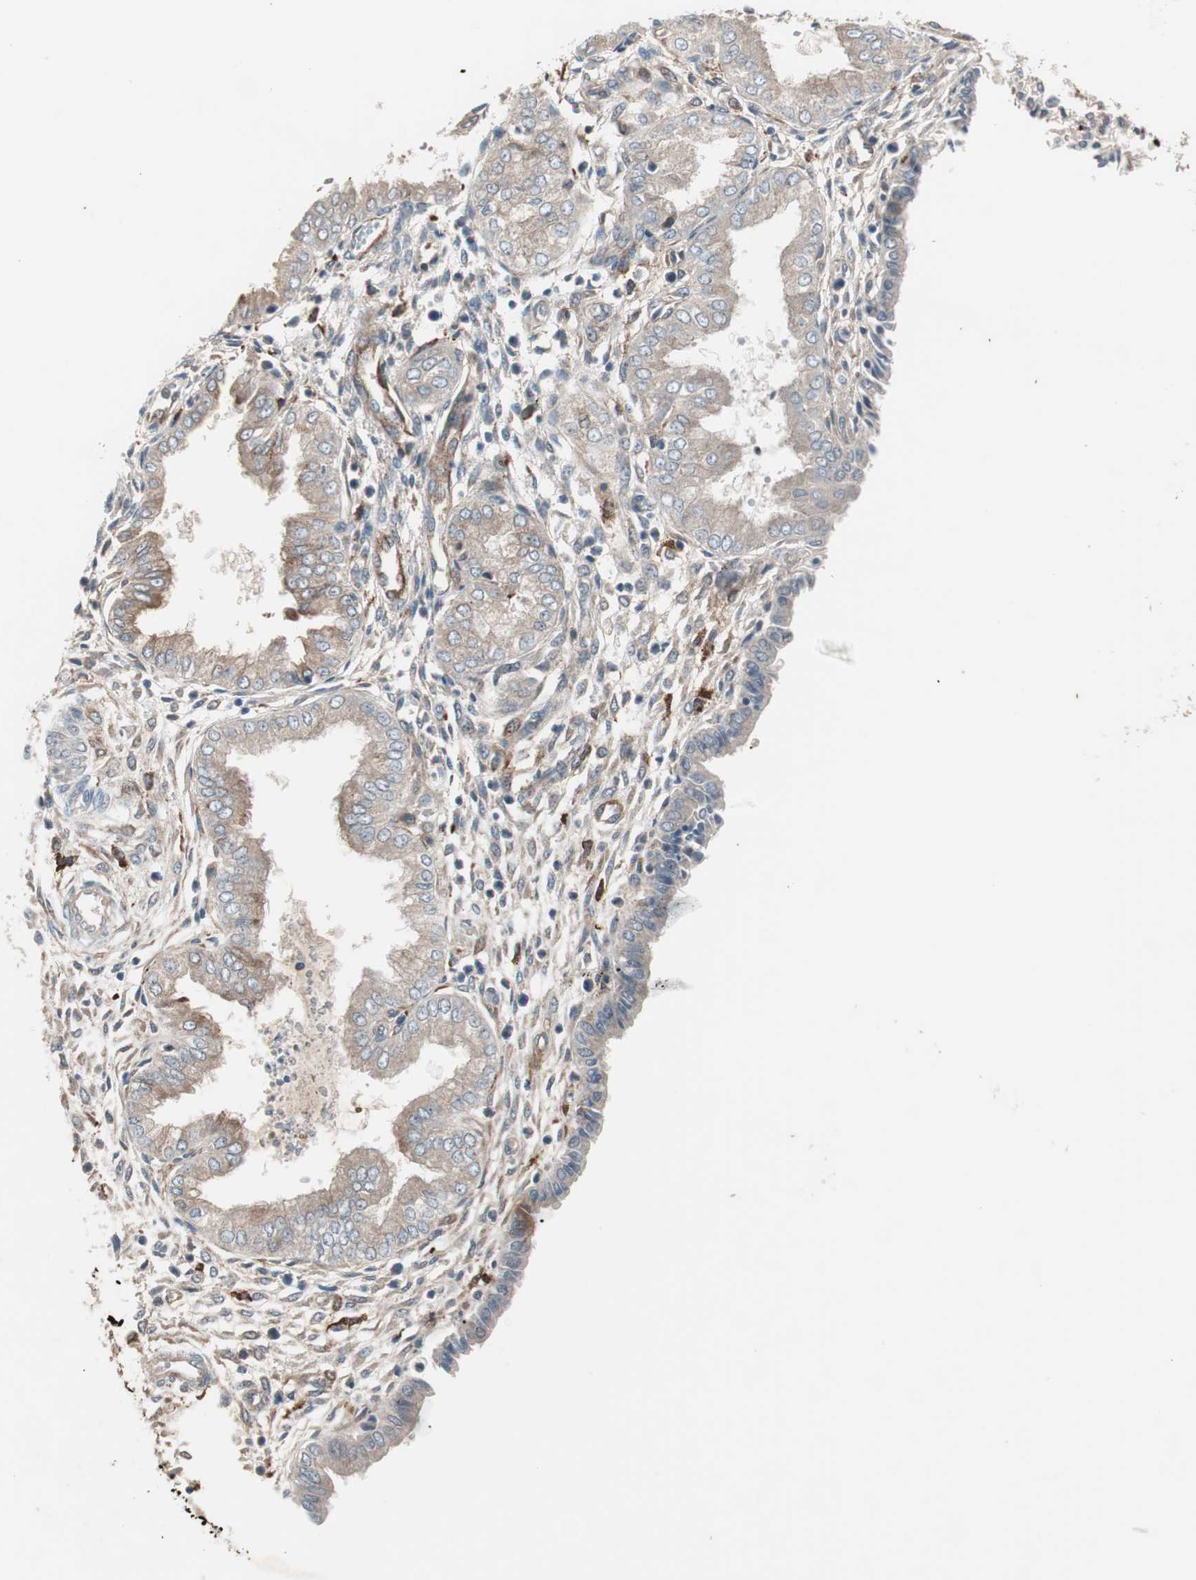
{"staining": {"intensity": "weak", "quantity": "25%-75%", "location": "cytoplasmic/membranous"}, "tissue": "endometrium", "cell_type": "Cells in endometrial stroma", "image_type": "normal", "snomed": [{"axis": "morphology", "description": "Normal tissue, NOS"}, {"axis": "topography", "description": "Endometrium"}], "caption": "Immunohistochemistry (IHC) (DAB) staining of benign endometrium reveals weak cytoplasmic/membranous protein positivity in approximately 25%-75% of cells in endometrial stroma.", "gene": "STAB1", "patient": {"sex": "female", "age": 33}}